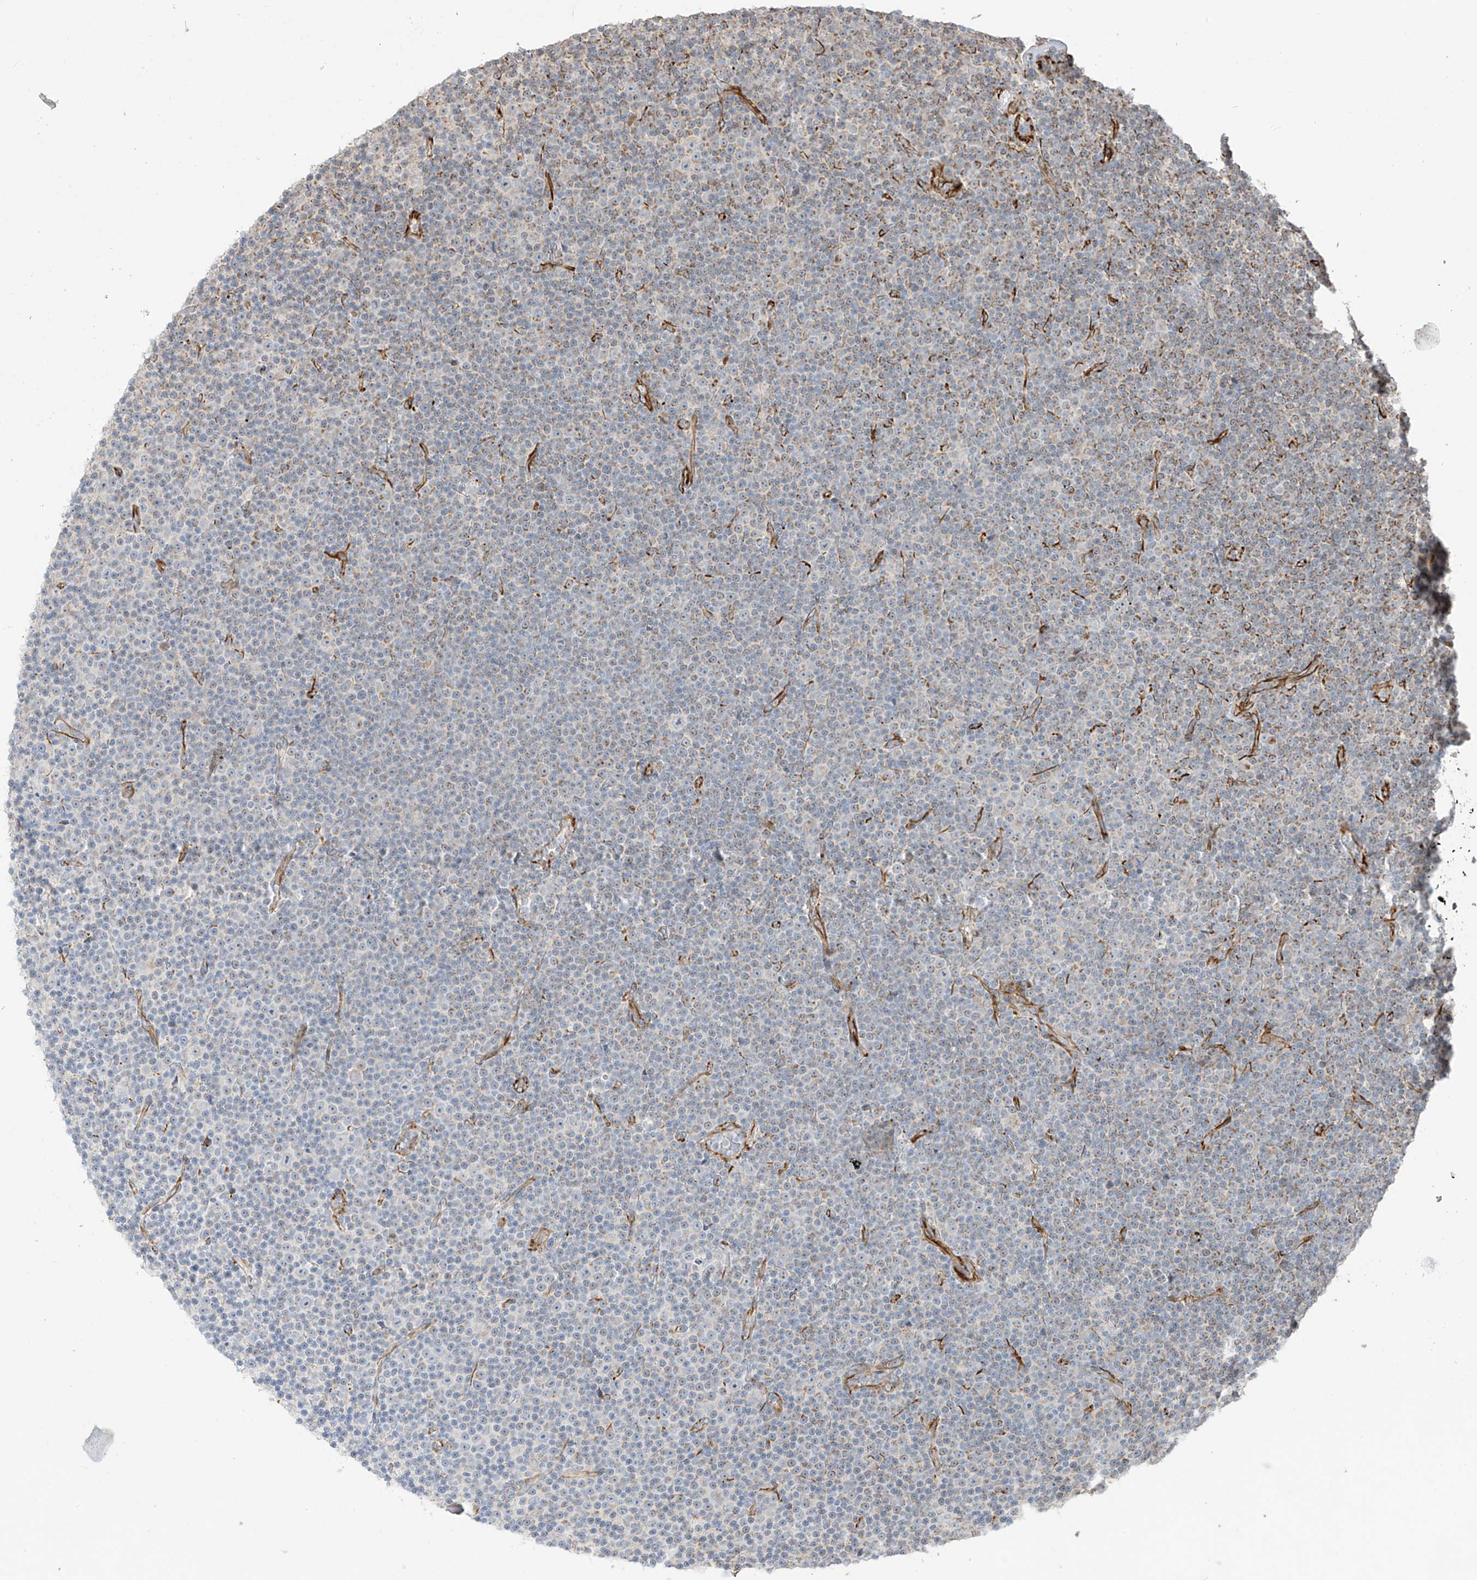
{"staining": {"intensity": "negative", "quantity": "none", "location": "none"}, "tissue": "lymphoma", "cell_type": "Tumor cells", "image_type": "cancer", "snomed": [{"axis": "morphology", "description": "Malignant lymphoma, non-Hodgkin's type, Low grade"}, {"axis": "topography", "description": "Lymph node"}], "caption": "An IHC micrograph of malignant lymphoma, non-Hodgkin's type (low-grade) is shown. There is no staining in tumor cells of malignant lymphoma, non-Hodgkin's type (low-grade).", "gene": "DCDC2", "patient": {"sex": "female", "age": 67}}